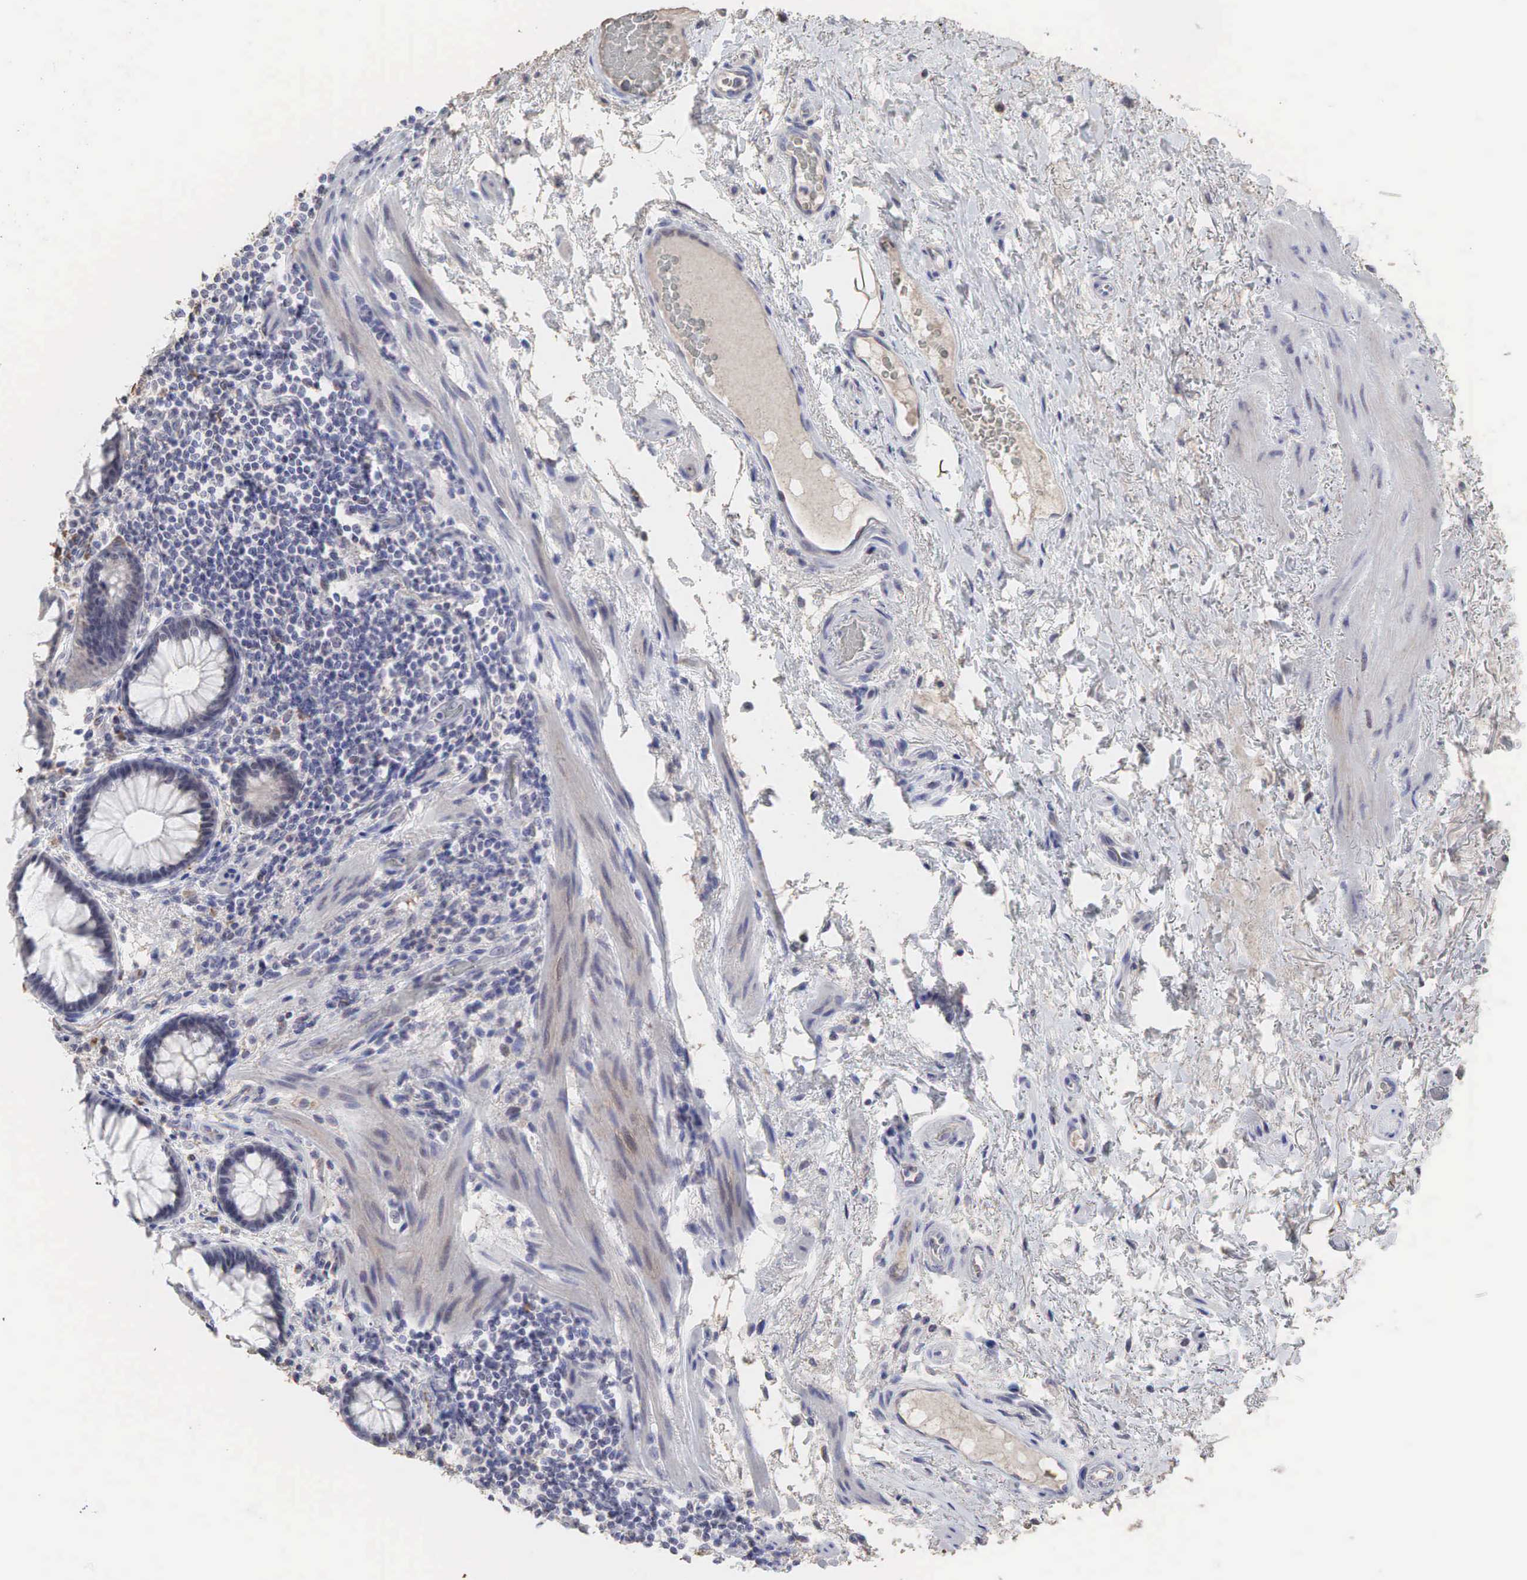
{"staining": {"intensity": "moderate", "quantity": "25%-75%", "location": "nuclear"}, "tissue": "rectum", "cell_type": "Glandular cells", "image_type": "normal", "snomed": [{"axis": "morphology", "description": "Normal tissue, NOS"}, {"axis": "topography", "description": "Rectum"}], "caption": "Brown immunohistochemical staining in normal rectum shows moderate nuclear expression in about 25%-75% of glandular cells. (Brightfield microscopy of DAB IHC at high magnification).", "gene": "DKC1", "patient": {"sex": "male", "age": 77}}